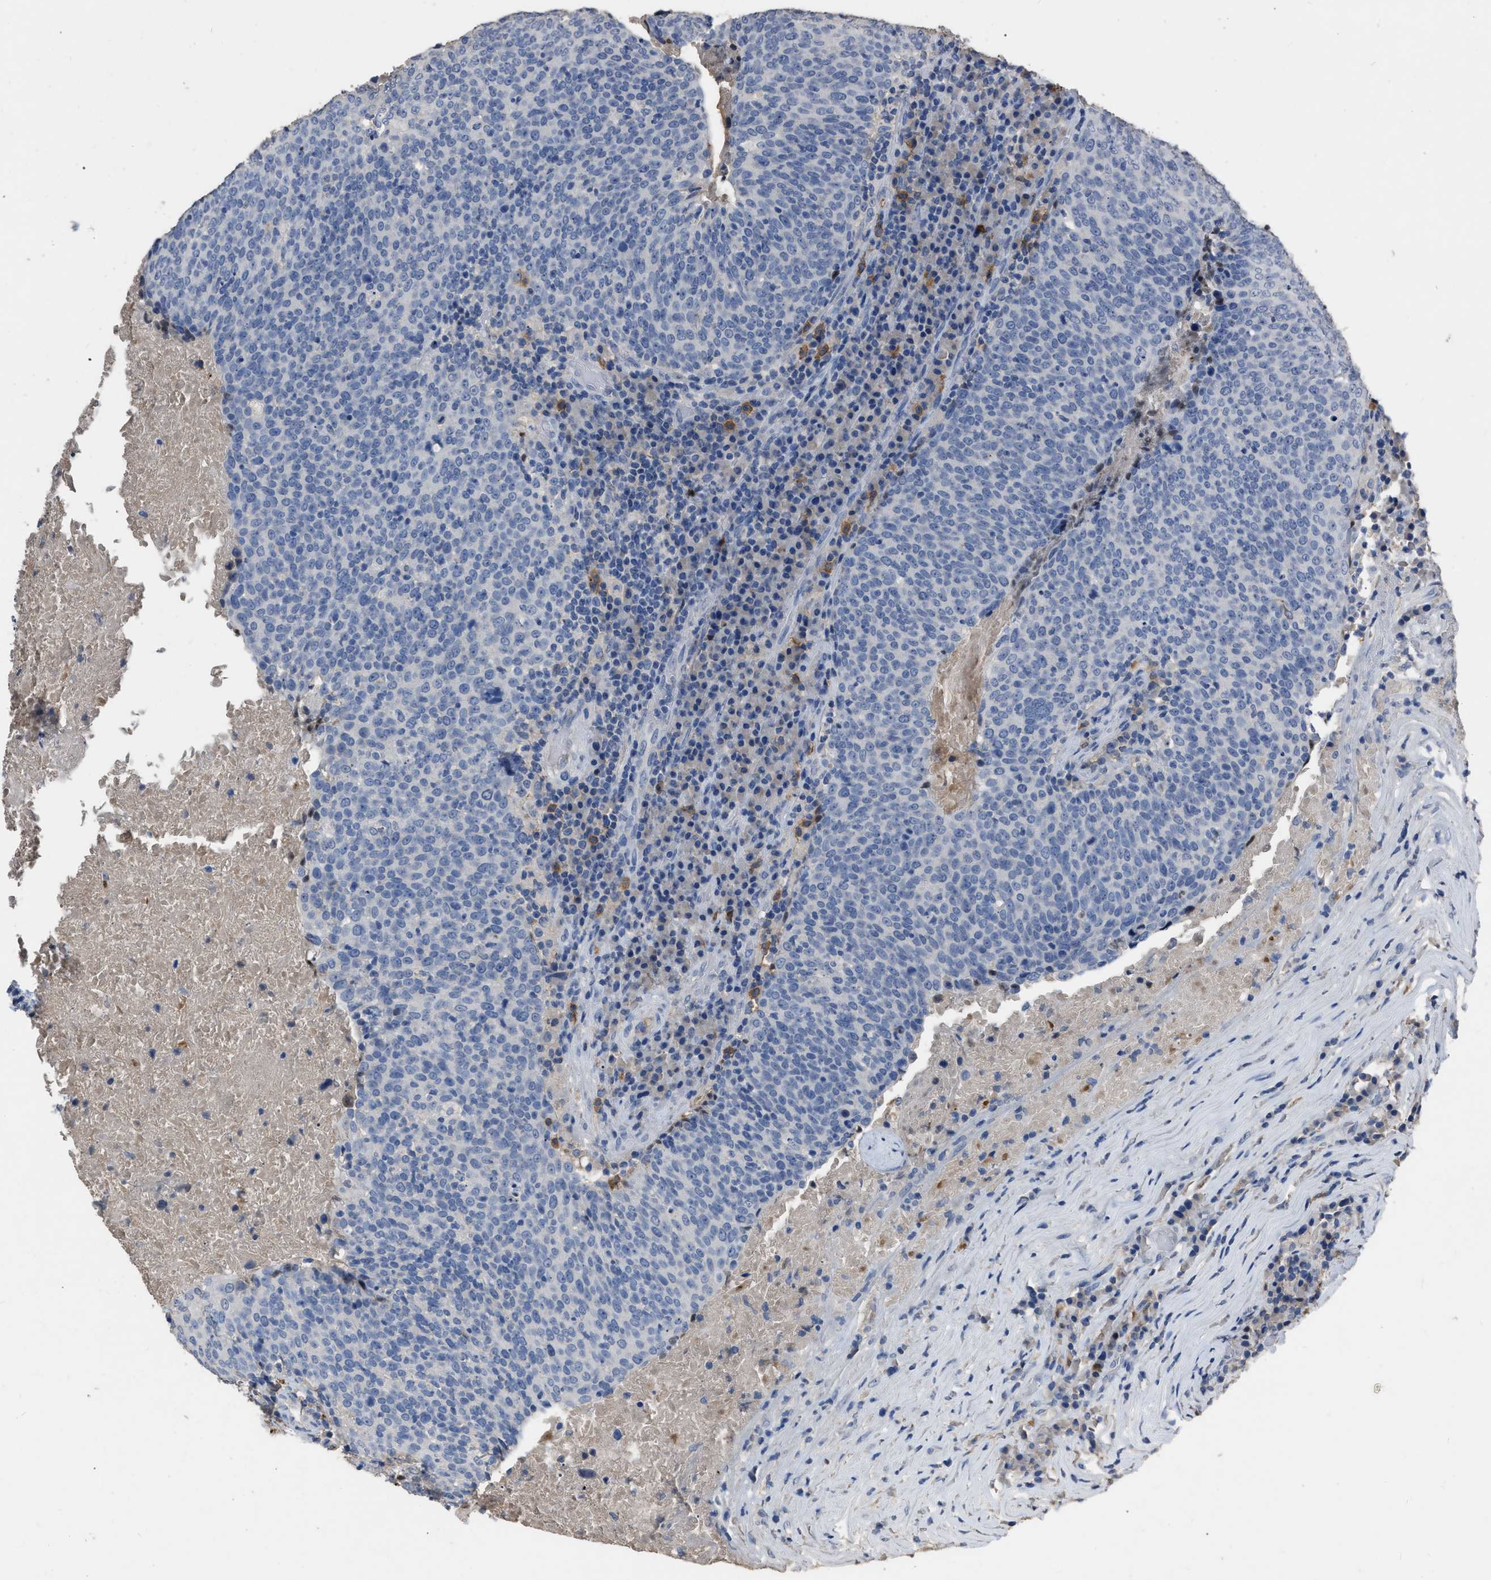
{"staining": {"intensity": "negative", "quantity": "none", "location": "none"}, "tissue": "head and neck cancer", "cell_type": "Tumor cells", "image_type": "cancer", "snomed": [{"axis": "morphology", "description": "Squamous cell carcinoma, NOS"}, {"axis": "morphology", "description": "Squamous cell carcinoma, metastatic, NOS"}, {"axis": "topography", "description": "Lymph node"}, {"axis": "topography", "description": "Head-Neck"}], "caption": "High magnification brightfield microscopy of metastatic squamous cell carcinoma (head and neck) stained with DAB (3,3'-diaminobenzidine) (brown) and counterstained with hematoxylin (blue): tumor cells show no significant staining.", "gene": "HABP2", "patient": {"sex": "male", "age": 62}}